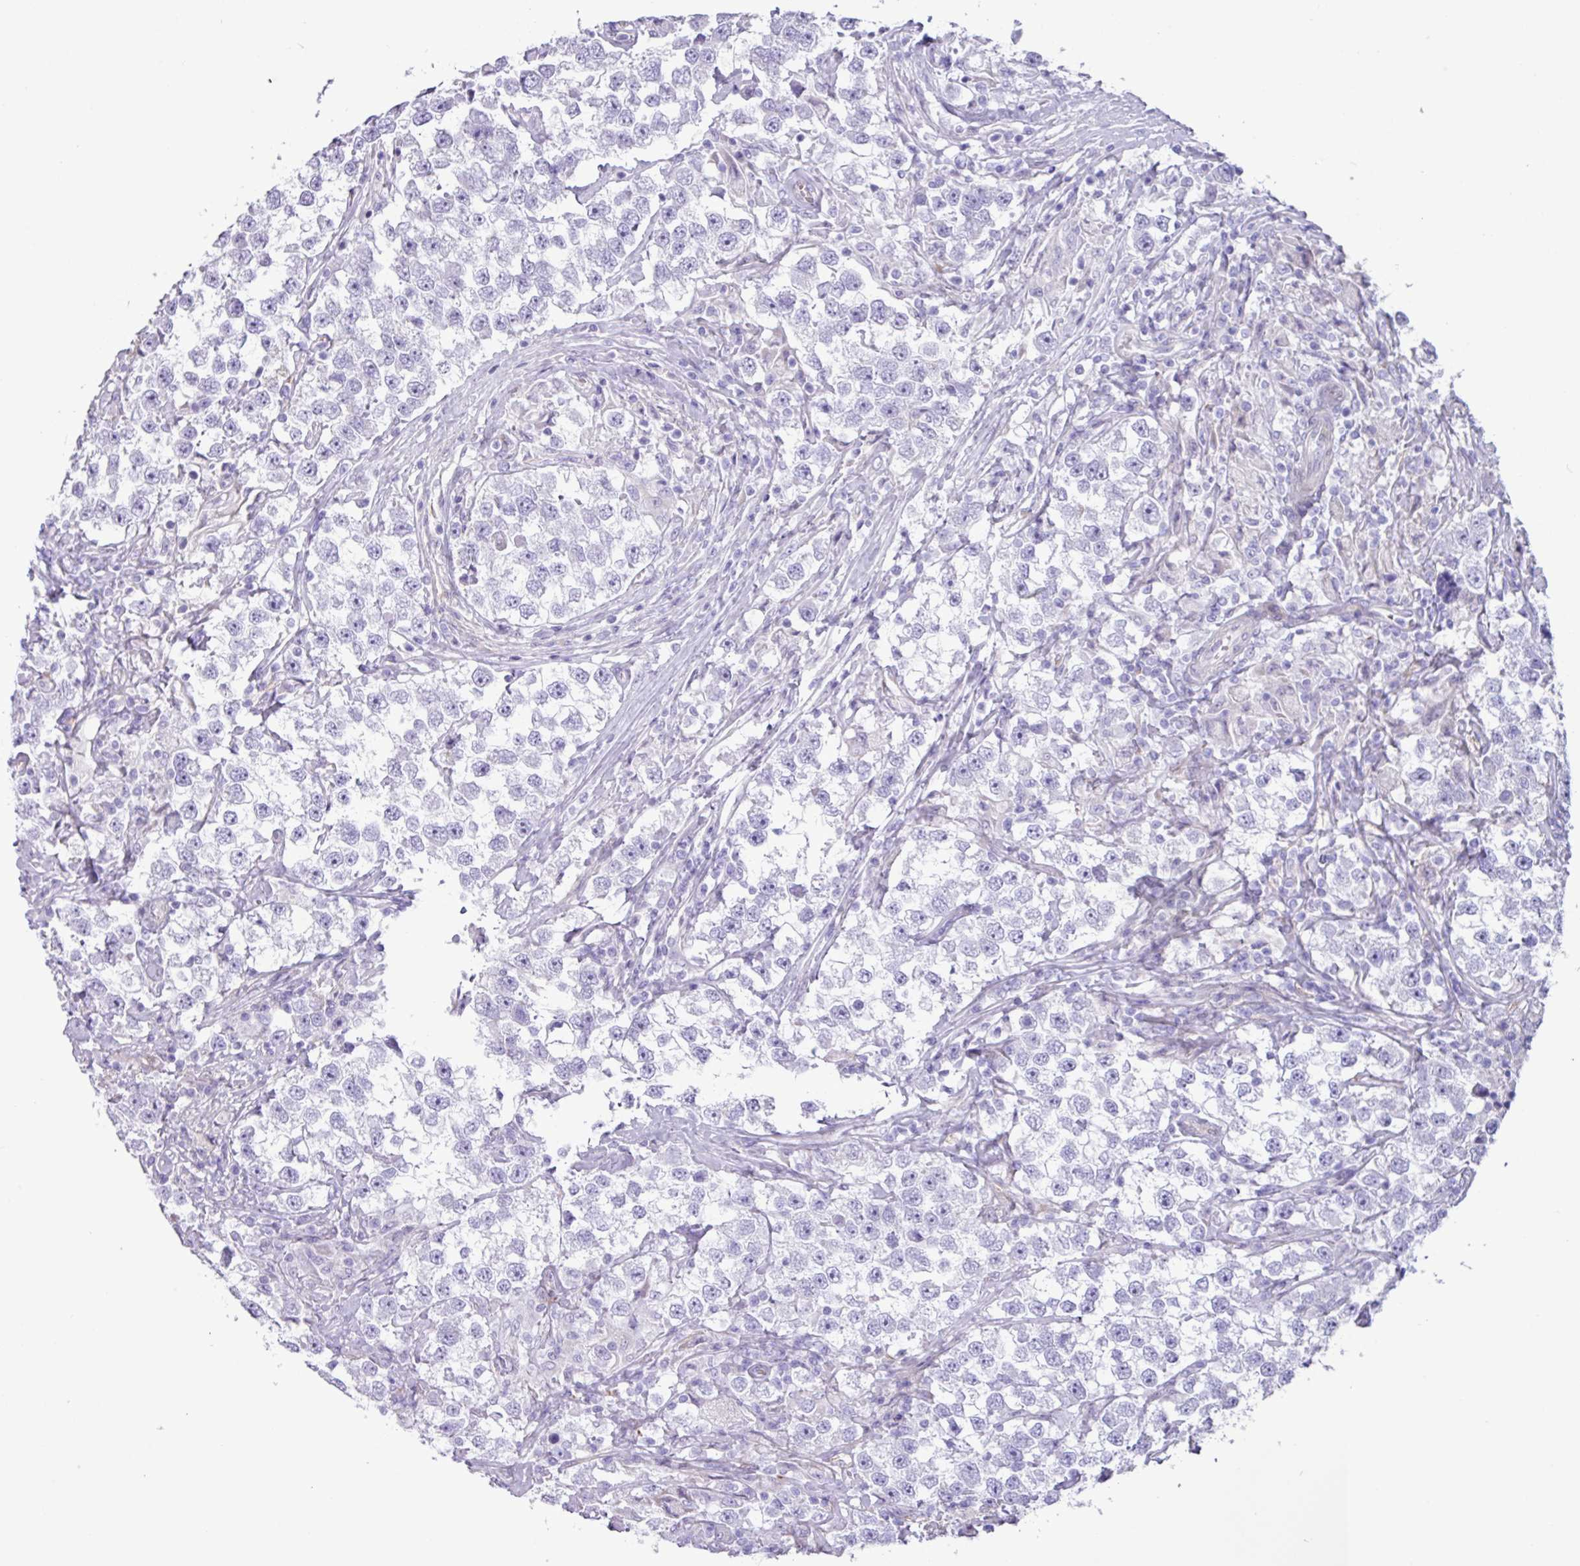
{"staining": {"intensity": "negative", "quantity": "none", "location": "none"}, "tissue": "testis cancer", "cell_type": "Tumor cells", "image_type": "cancer", "snomed": [{"axis": "morphology", "description": "Seminoma, NOS"}, {"axis": "topography", "description": "Testis"}], "caption": "The photomicrograph reveals no significant positivity in tumor cells of testis seminoma.", "gene": "SLC38A1", "patient": {"sex": "male", "age": 46}}